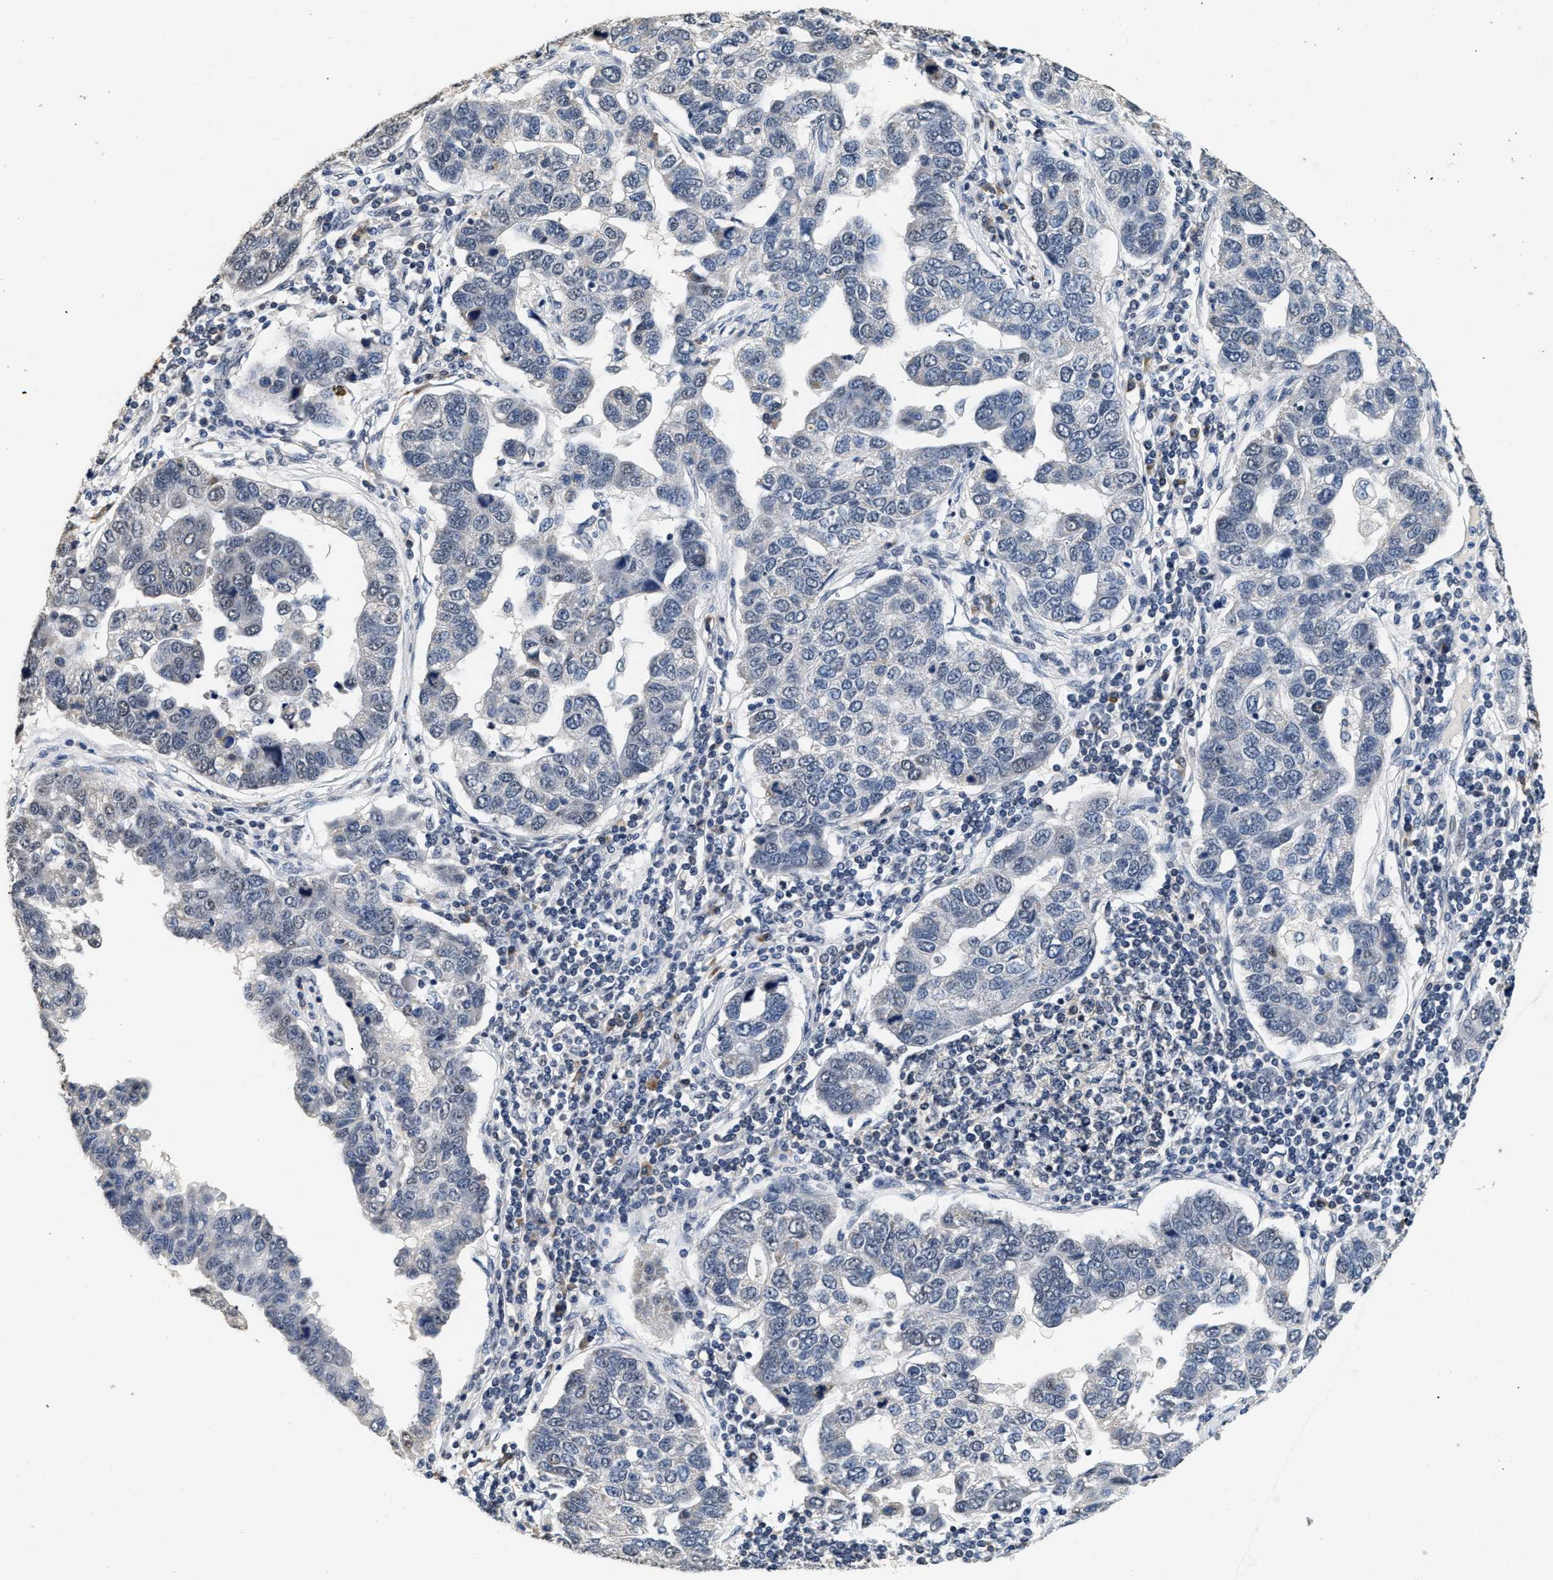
{"staining": {"intensity": "negative", "quantity": "none", "location": "none"}, "tissue": "pancreatic cancer", "cell_type": "Tumor cells", "image_type": "cancer", "snomed": [{"axis": "morphology", "description": "Adenocarcinoma, NOS"}, {"axis": "topography", "description": "Pancreas"}], "caption": "A histopathology image of human adenocarcinoma (pancreatic) is negative for staining in tumor cells.", "gene": "THOC1", "patient": {"sex": "female", "age": 61}}